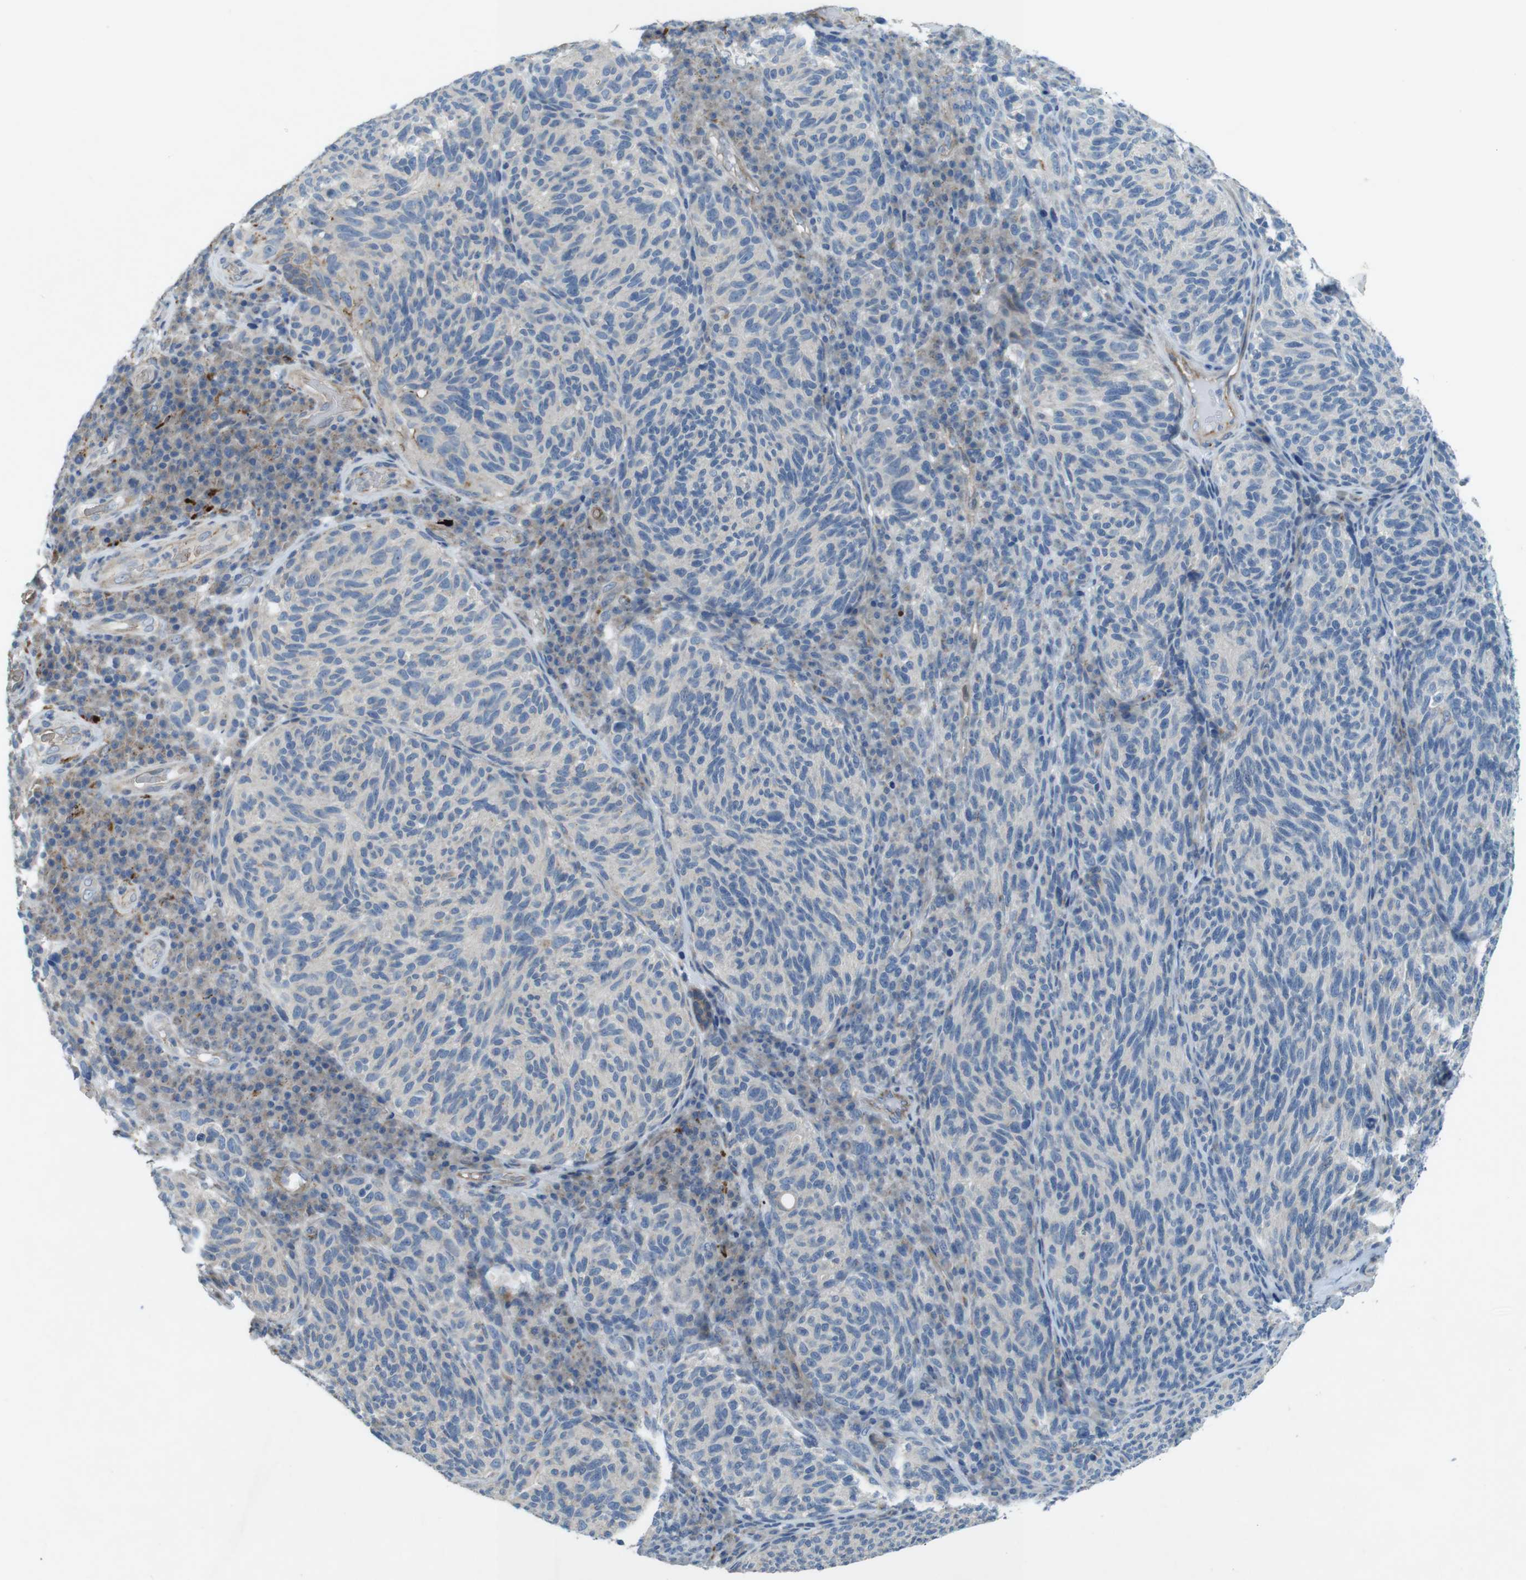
{"staining": {"intensity": "negative", "quantity": "none", "location": "none"}, "tissue": "melanoma", "cell_type": "Tumor cells", "image_type": "cancer", "snomed": [{"axis": "morphology", "description": "Malignant melanoma, NOS"}, {"axis": "topography", "description": "Skin"}], "caption": "The photomicrograph displays no staining of tumor cells in melanoma.", "gene": "TYW1", "patient": {"sex": "female", "age": 73}}